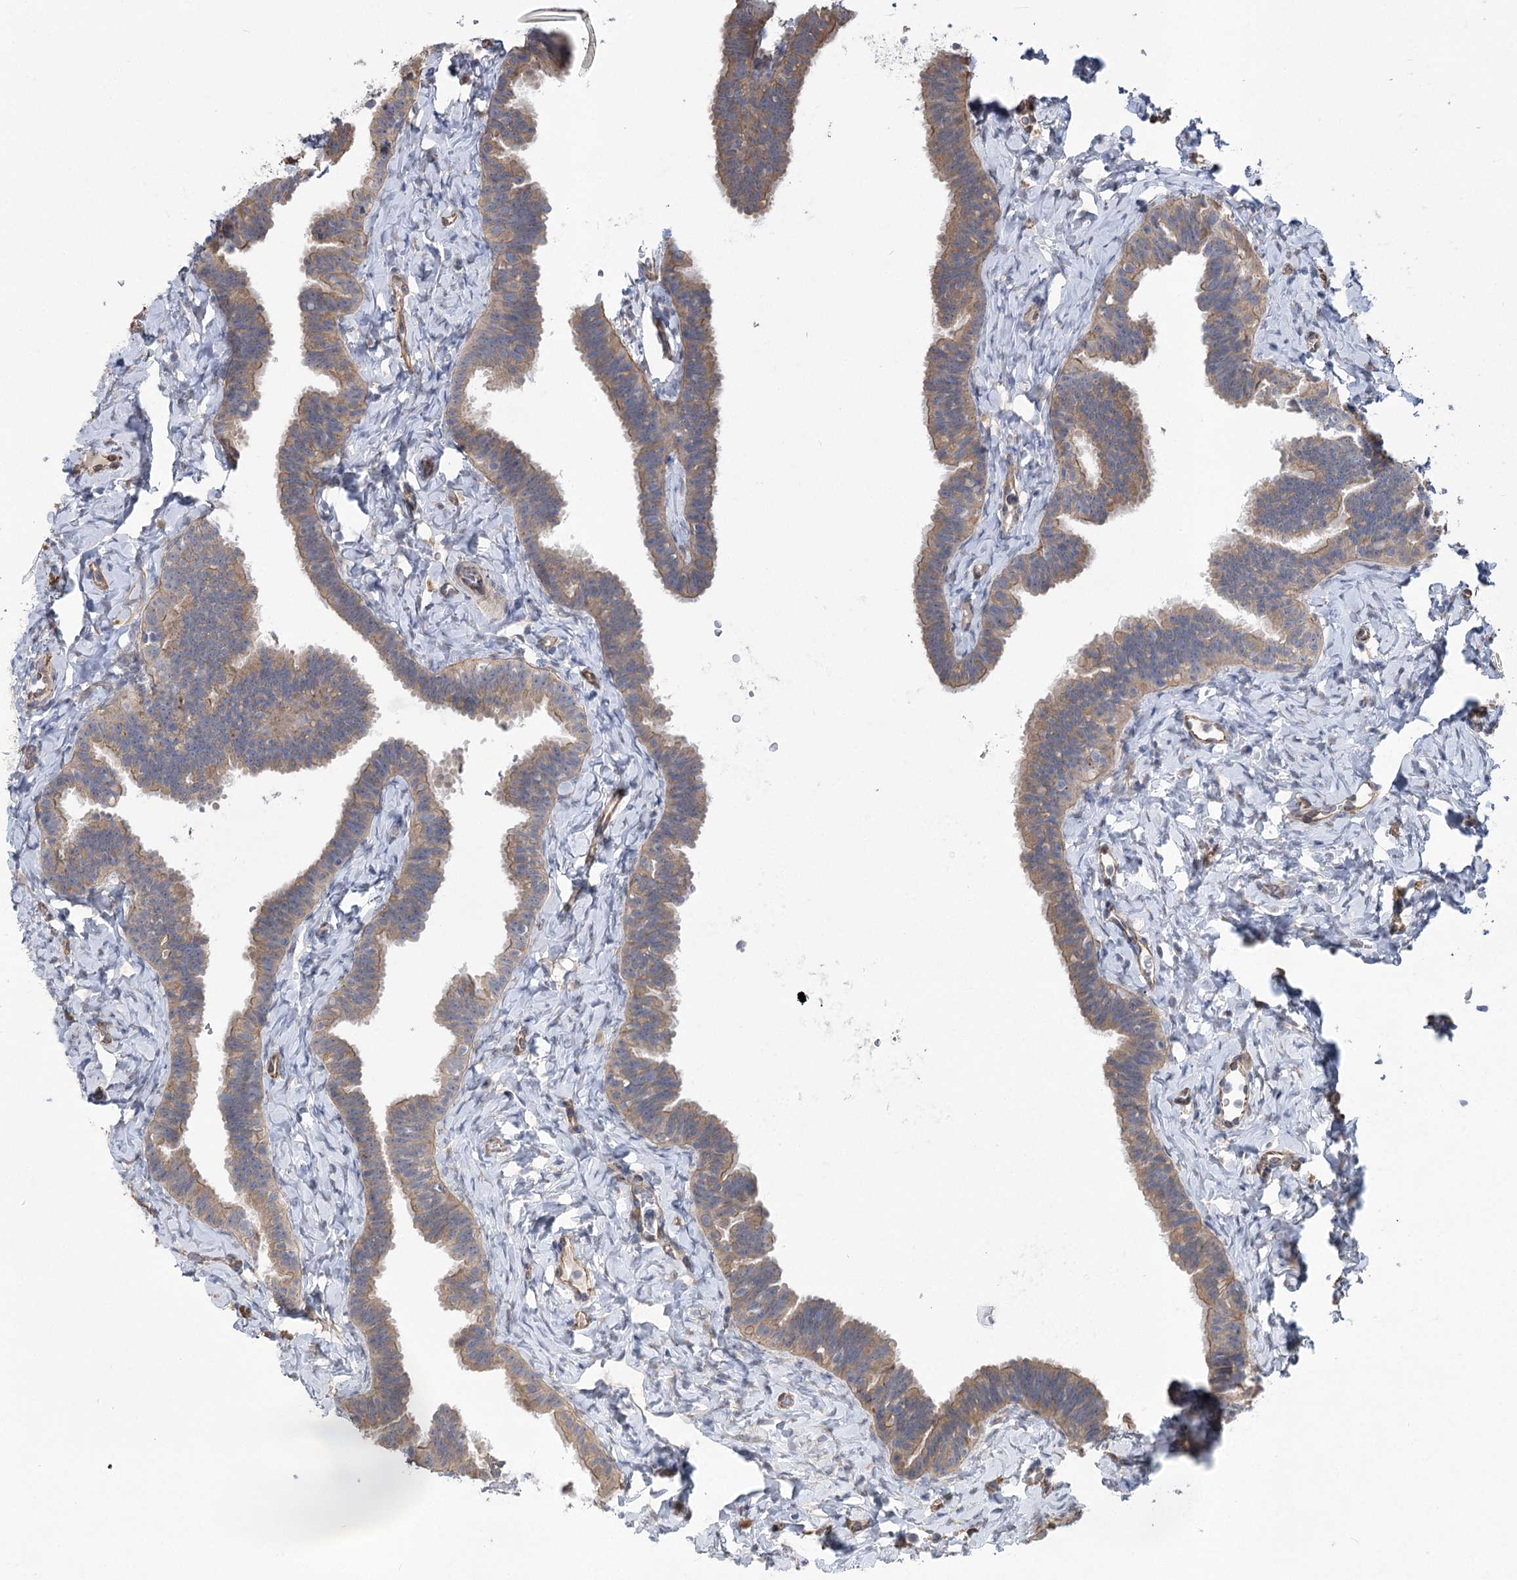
{"staining": {"intensity": "weak", "quantity": "25%-75%", "location": "cytoplasmic/membranous"}, "tissue": "fallopian tube", "cell_type": "Glandular cells", "image_type": "normal", "snomed": [{"axis": "morphology", "description": "Normal tissue, NOS"}, {"axis": "topography", "description": "Fallopian tube"}], "caption": "Immunohistochemistry staining of normal fallopian tube, which displays low levels of weak cytoplasmic/membranous expression in about 25%-75% of glandular cells indicating weak cytoplasmic/membranous protein expression. The staining was performed using DAB (3,3'-diaminobenzidine) (brown) for protein detection and nuclei were counterstained in hematoxylin (blue).", "gene": "RWDD4", "patient": {"sex": "female", "age": 65}}